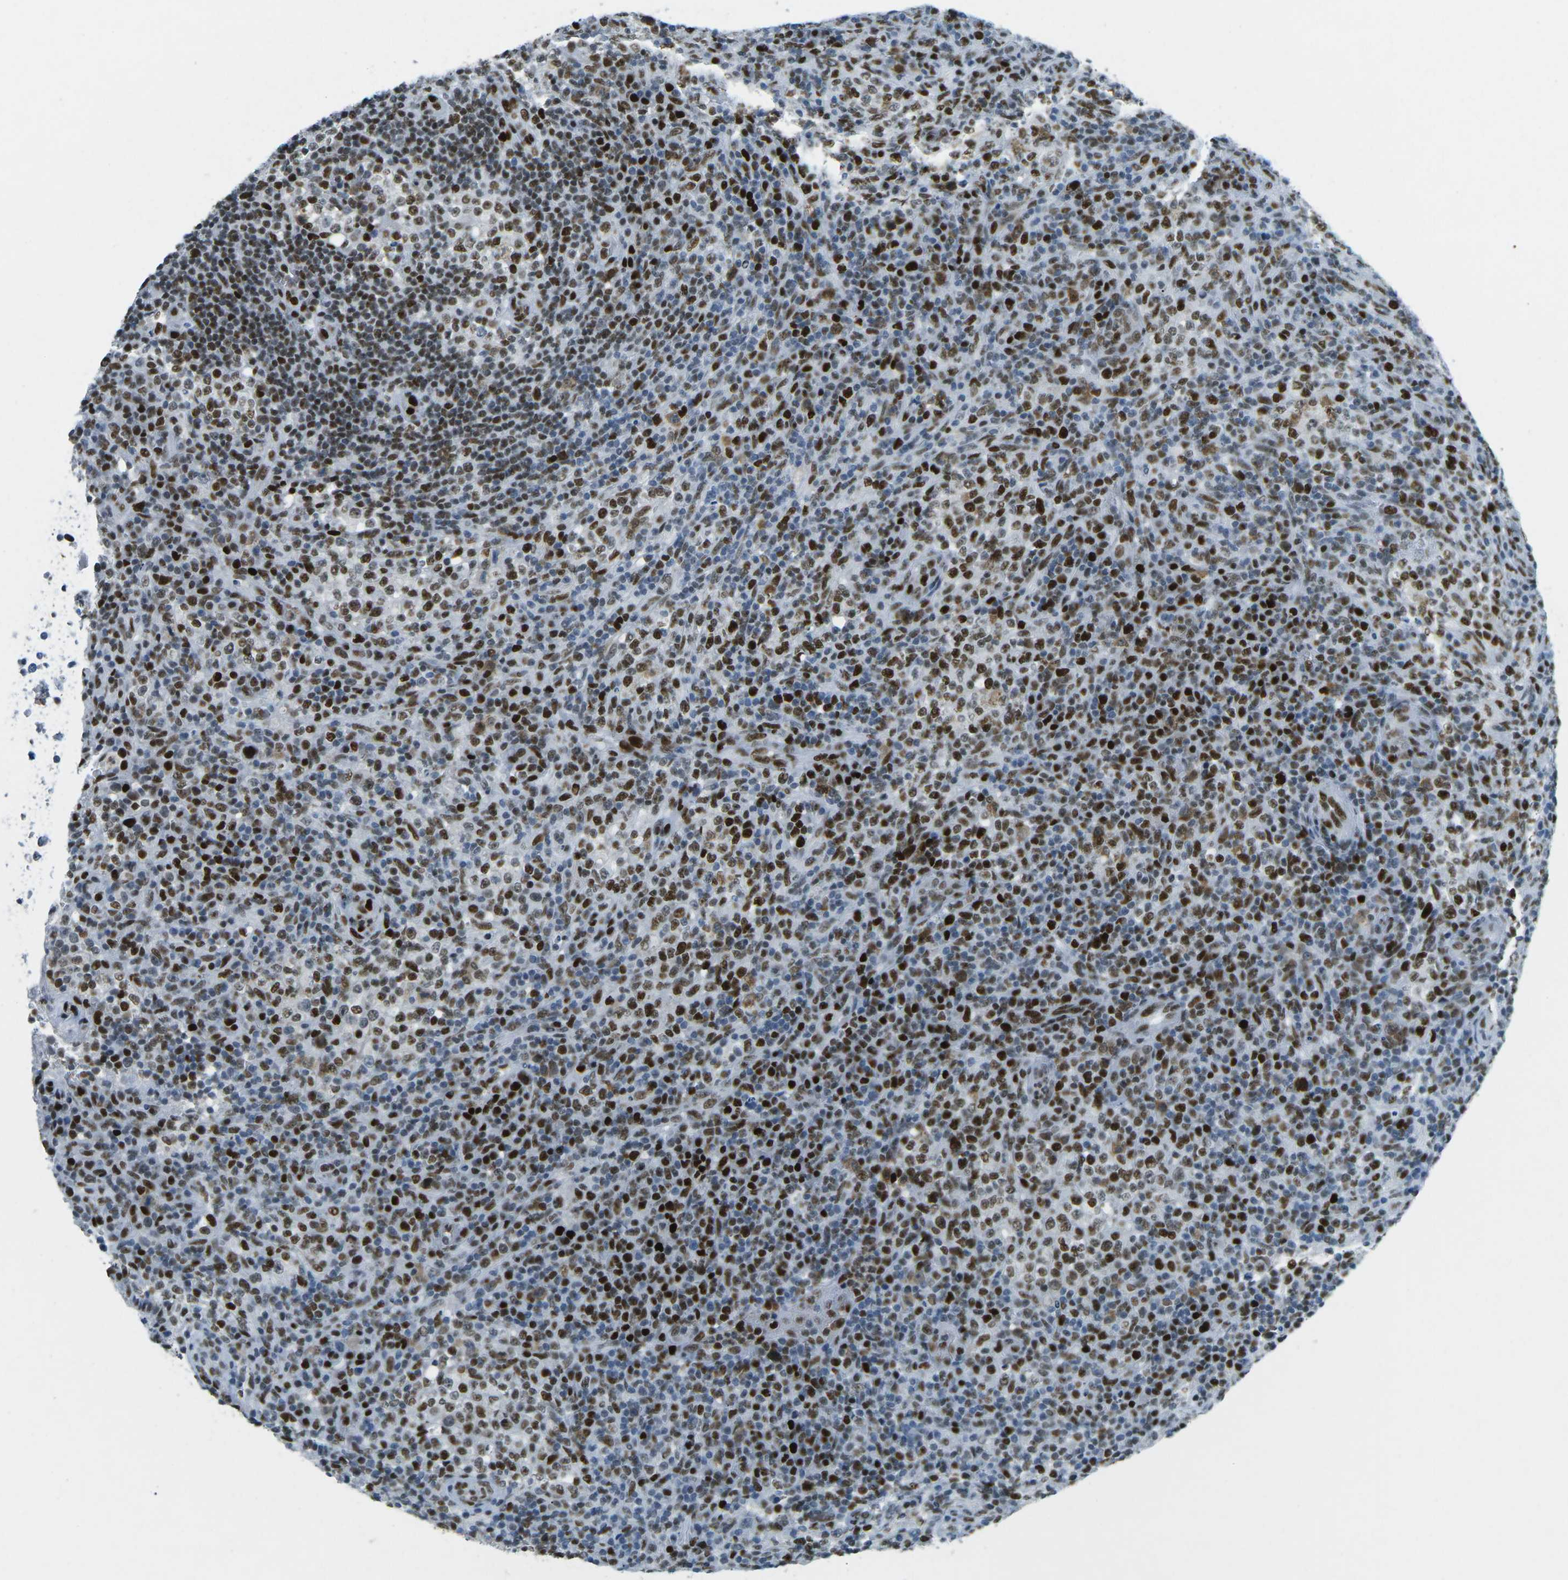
{"staining": {"intensity": "strong", "quantity": ">75%", "location": "nuclear"}, "tissue": "lymphoma", "cell_type": "Tumor cells", "image_type": "cancer", "snomed": [{"axis": "morphology", "description": "Malignant lymphoma, non-Hodgkin's type, High grade"}, {"axis": "topography", "description": "Lymph node"}], "caption": "Brown immunohistochemical staining in human high-grade malignant lymphoma, non-Hodgkin's type reveals strong nuclear expression in about >75% of tumor cells.", "gene": "RB1", "patient": {"sex": "female", "age": 76}}